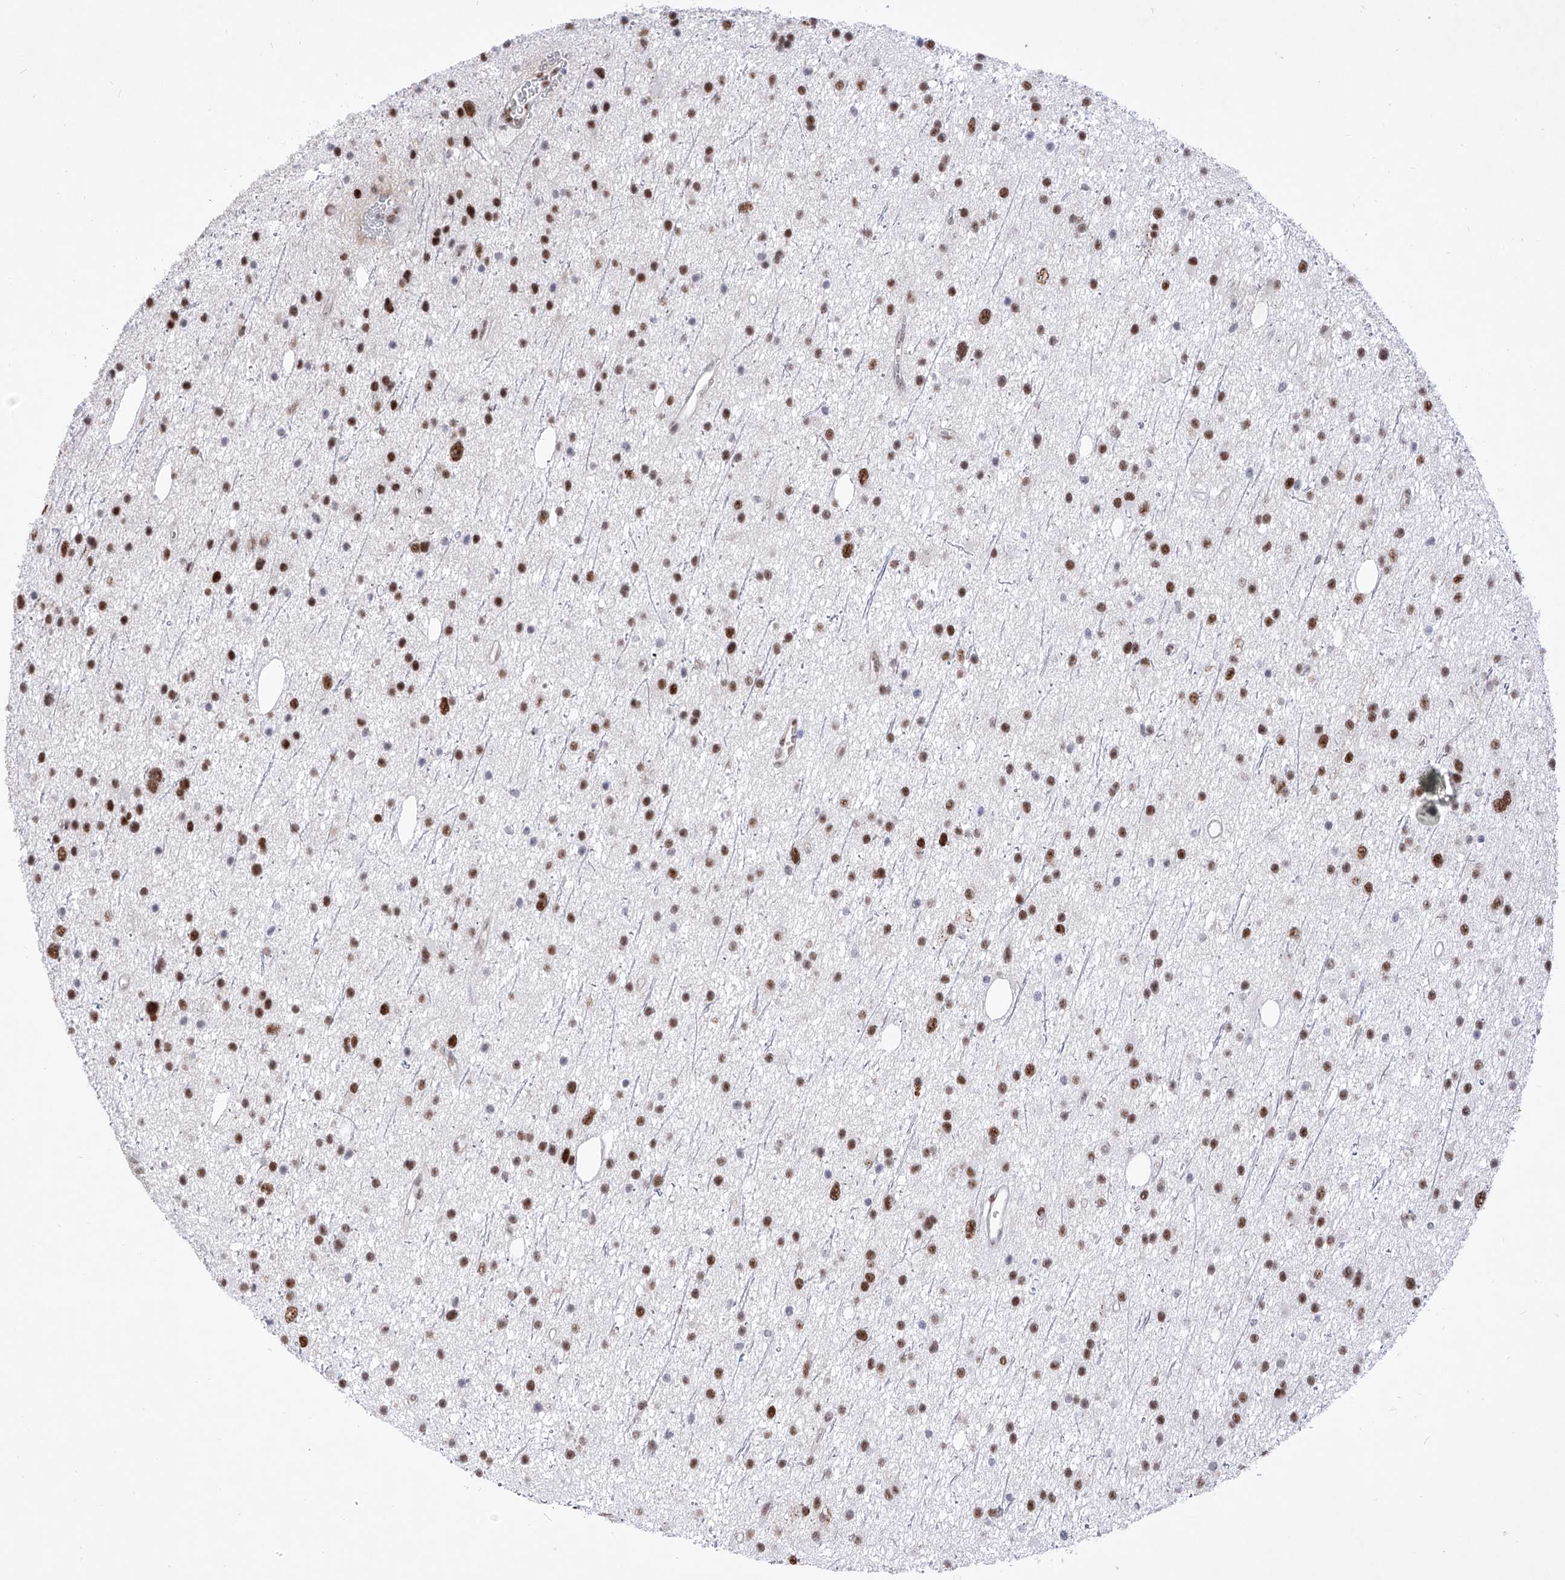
{"staining": {"intensity": "strong", "quantity": "25%-75%", "location": "nuclear"}, "tissue": "glioma", "cell_type": "Tumor cells", "image_type": "cancer", "snomed": [{"axis": "morphology", "description": "Glioma, malignant, Low grade"}, {"axis": "topography", "description": "Cerebral cortex"}], "caption": "IHC image of neoplastic tissue: malignant glioma (low-grade) stained using immunohistochemistry (IHC) exhibits high levels of strong protein expression localized specifically in the nuclear of tumor cells, appearing as a nuclear brown color.", "gene": "ATN1", "patient": {"sex": "female", "age": 39}}